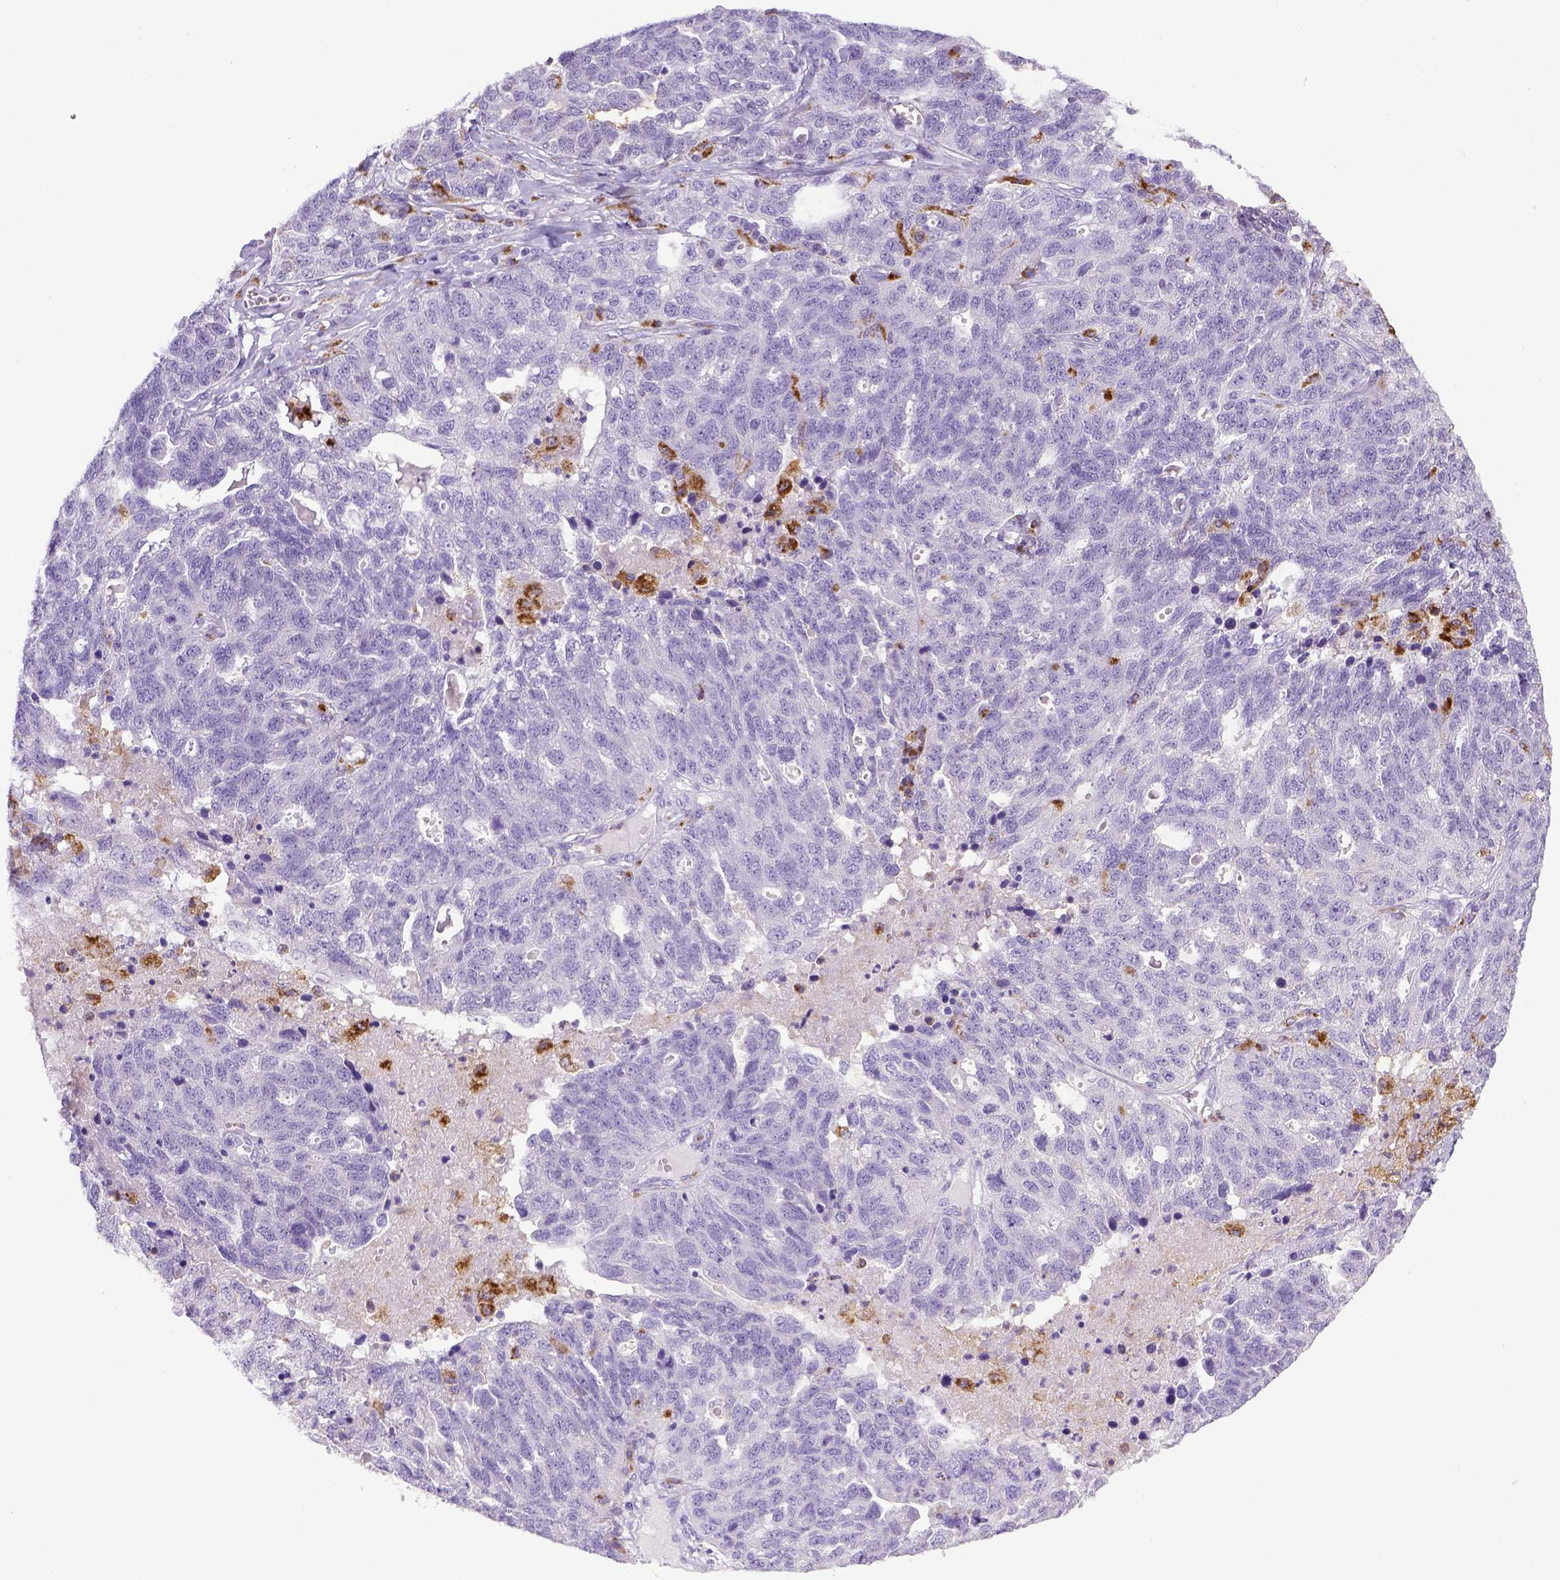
{"staining": {"intensity": "negative", "quantity": "none", "location": "none"}, "tissue": "ovarian cancer", "cell_type": "Tumor cells", "image_type": "cancer", "snomed": [{"axis": "morphology", "description": "Cystadenocarcinoma, serous, NOS"}, {"axis": "topography", "description": "Ovary"}], "caption": "This is an IHC histopathology image of ovarian cancer (serous cystadenocarcinoma). There is no positivity in tumor cells.", "gene": "CD68", "patient": {"sex": "female", "age": 71}}